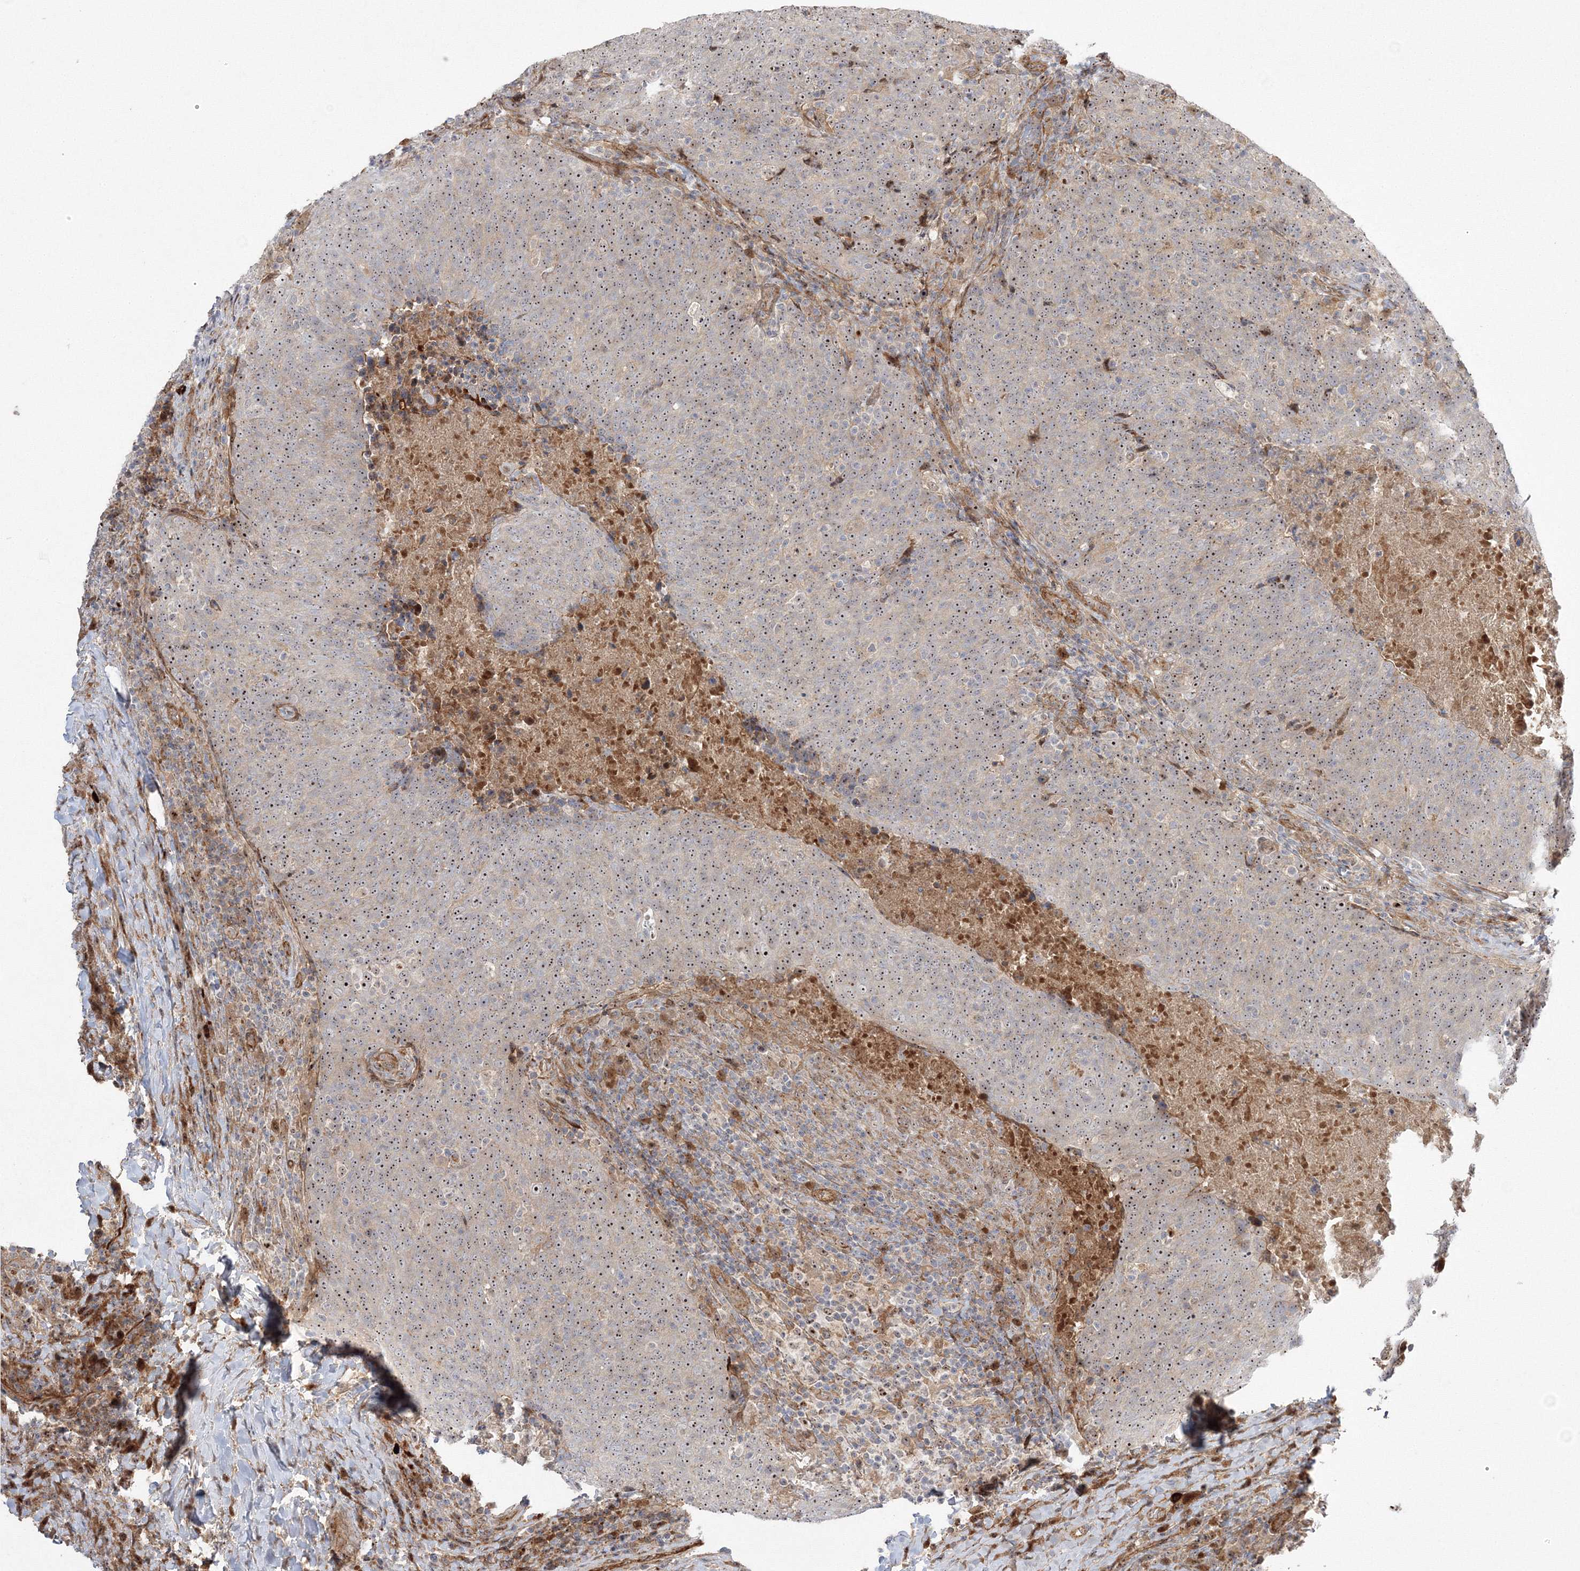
{"staining": {"intensity": "moderate", "quantity": ">75%", "location": "nuclear"}, "tissue": "head and neck cancer", "cell_type": "Tumor cells", "image_type": "cancer", "snomed": [{"axis": "morphology", "description": "Squamous cell carcinoma, NOS"}, {"axis": "morphology", "description": "Squamous cell carcinoma, metastatic, NOS"}, {"axis": "topography", "description": "Lymph node"}, {"axis": "topography", "description": "Head-Neck"}], "caption": "Immunohistochemistry micrograph of neoplastic tissue: head and neck squamous cell carcinoma stained using immunohistochemistry shows medium levels of moderate protein expression localized specifically in the nuclear of tumor cells, appearing as a nuclear brown color.", "gene": "NPM3", "patient": {"sex": "male", "age": 62}}